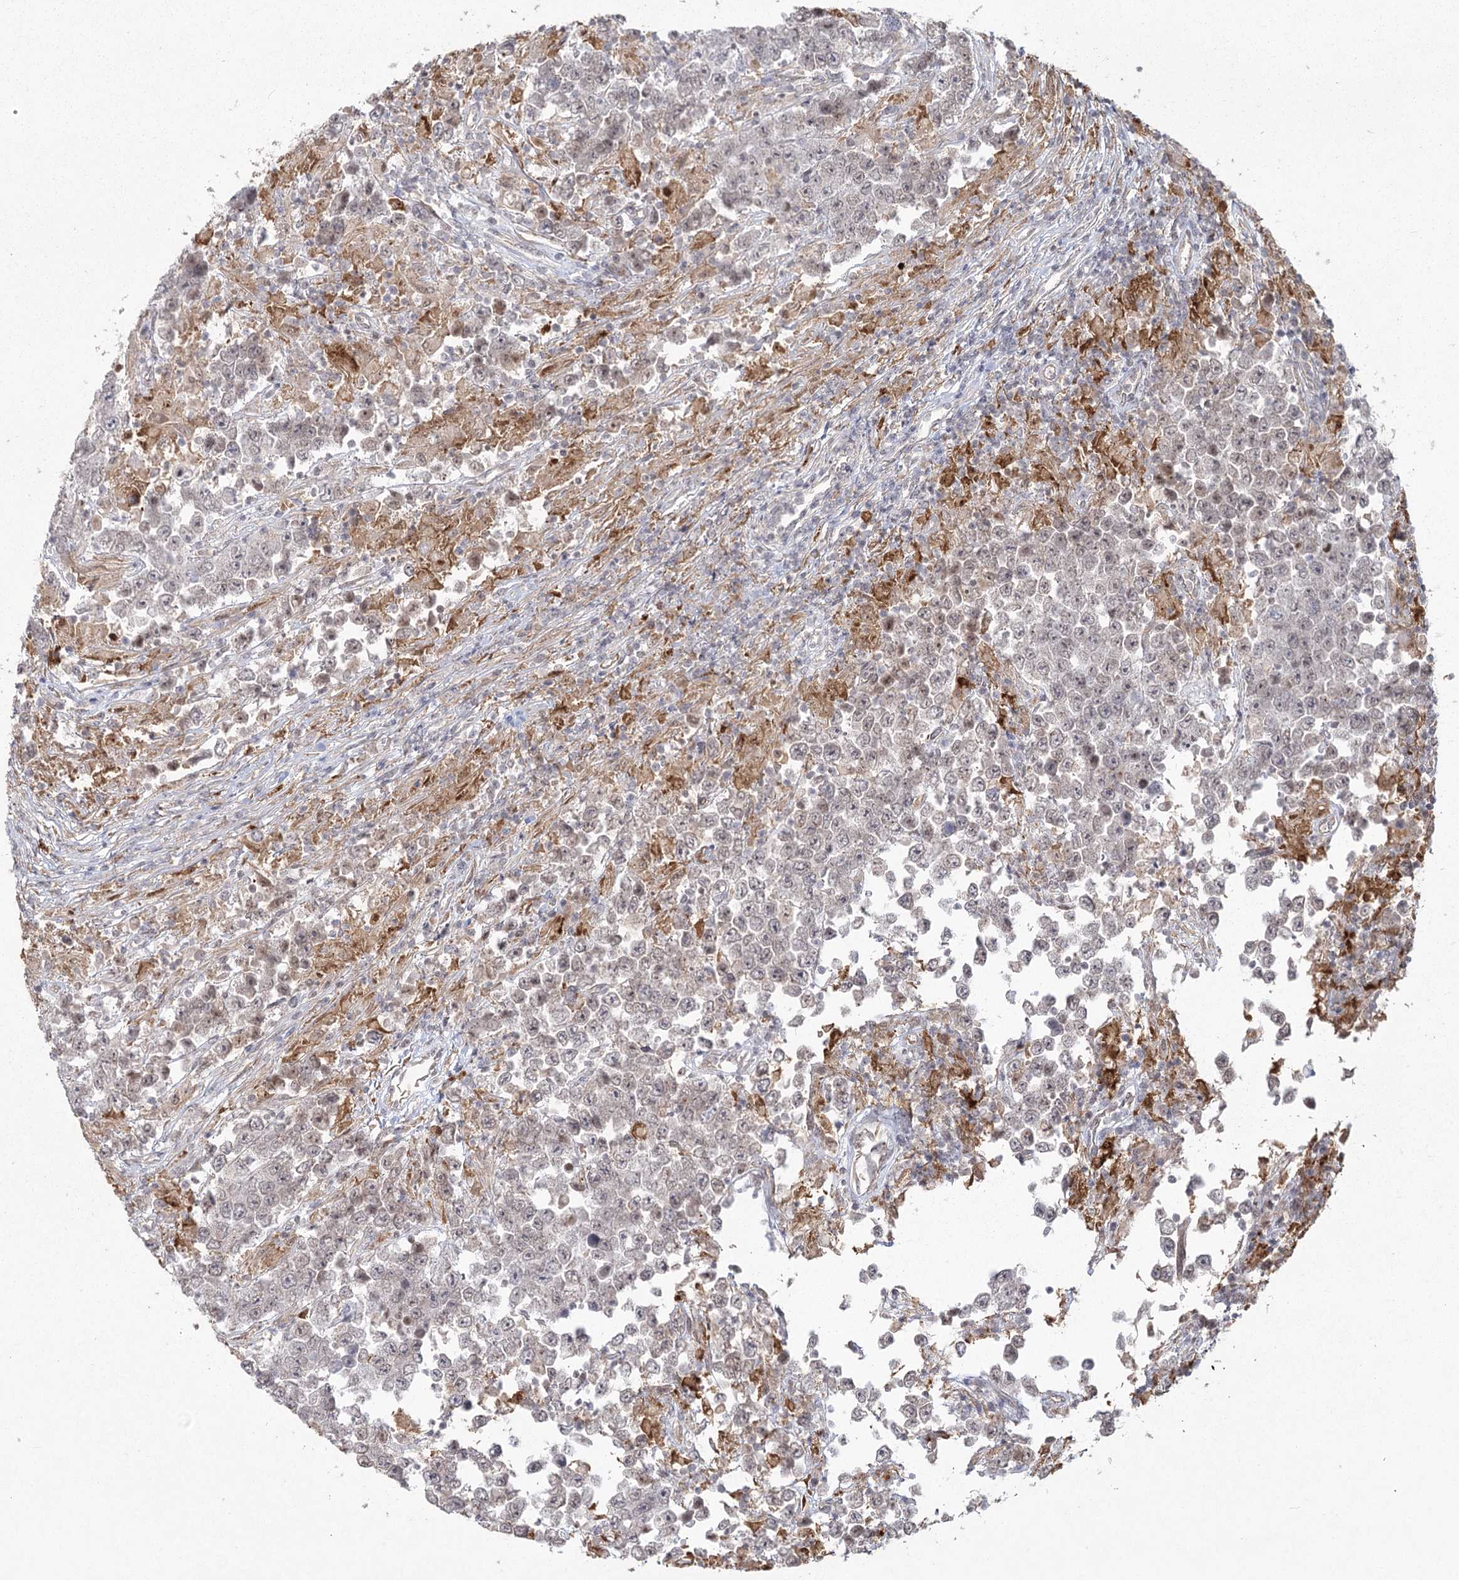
{"staining": {"intensity": "weak", "quantity": "<25%", "location": "nuclear"}, "tissue": "testis cancer", "cell_type": "Tumor cells", "image_type": "cancer", "snomed": [{"axis": "morphology", "description": "Normal tissue, NOS"}, {"axis": "morphology", "description": "Urothelial carcinoma, High grade"}, {"axis": "morphology", "description": "Seminoma, NOS"}, {"axis": "morphology", "description": "Carcinoma, Embryonal, NOS"}, {"axis": "topography", "description": "Urinary bladder"}, {"axis": "topography", "description": "Testis"}], "caption": "Tumor cells are negative for protein expression in human seminoma (testis).", "gene": "AP2M1", "patient": {"sex": "male", "age": 41}}